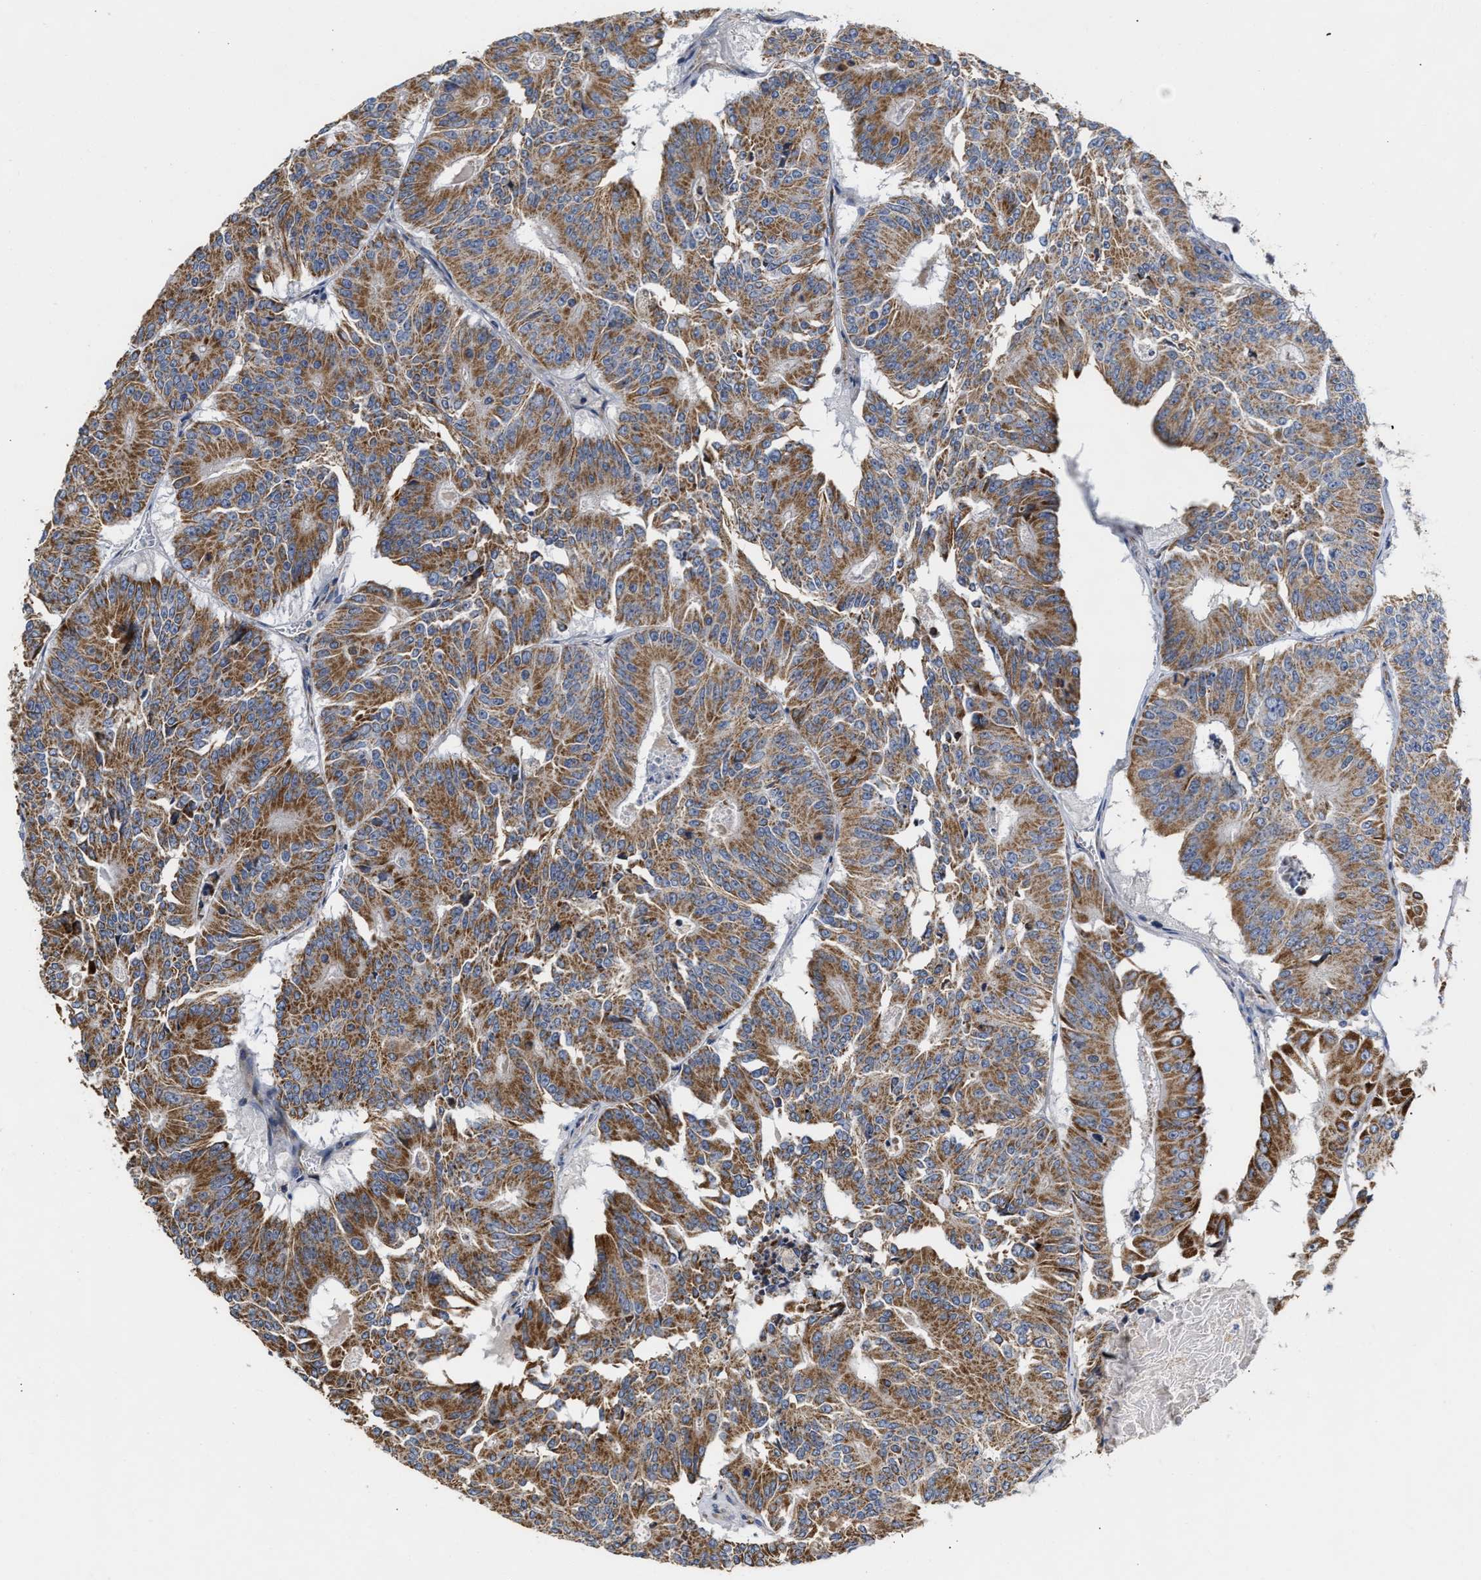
{"staining": {"intensity": "moderate", "quantity": ">75%", "location": "cytoplasmic/membranous"}, "tissue": "colorectal cancer", "cell_type": "Tumor cells", "image_type": "cancer", "snomed": [{"axis": "morphology", "description": "Adenocarcinoma, NOS"}, {"axis": "topography", "description": "Colon"}], "caption": "Protein staining of colorectal cancer (adenocarcinoma) tissue exhibits moderate cytoplasmic/membranous expression in approximately >75% of tumor cells.", "gene": "MALSU1", "patient": {"sex": "male", "age": 87}}